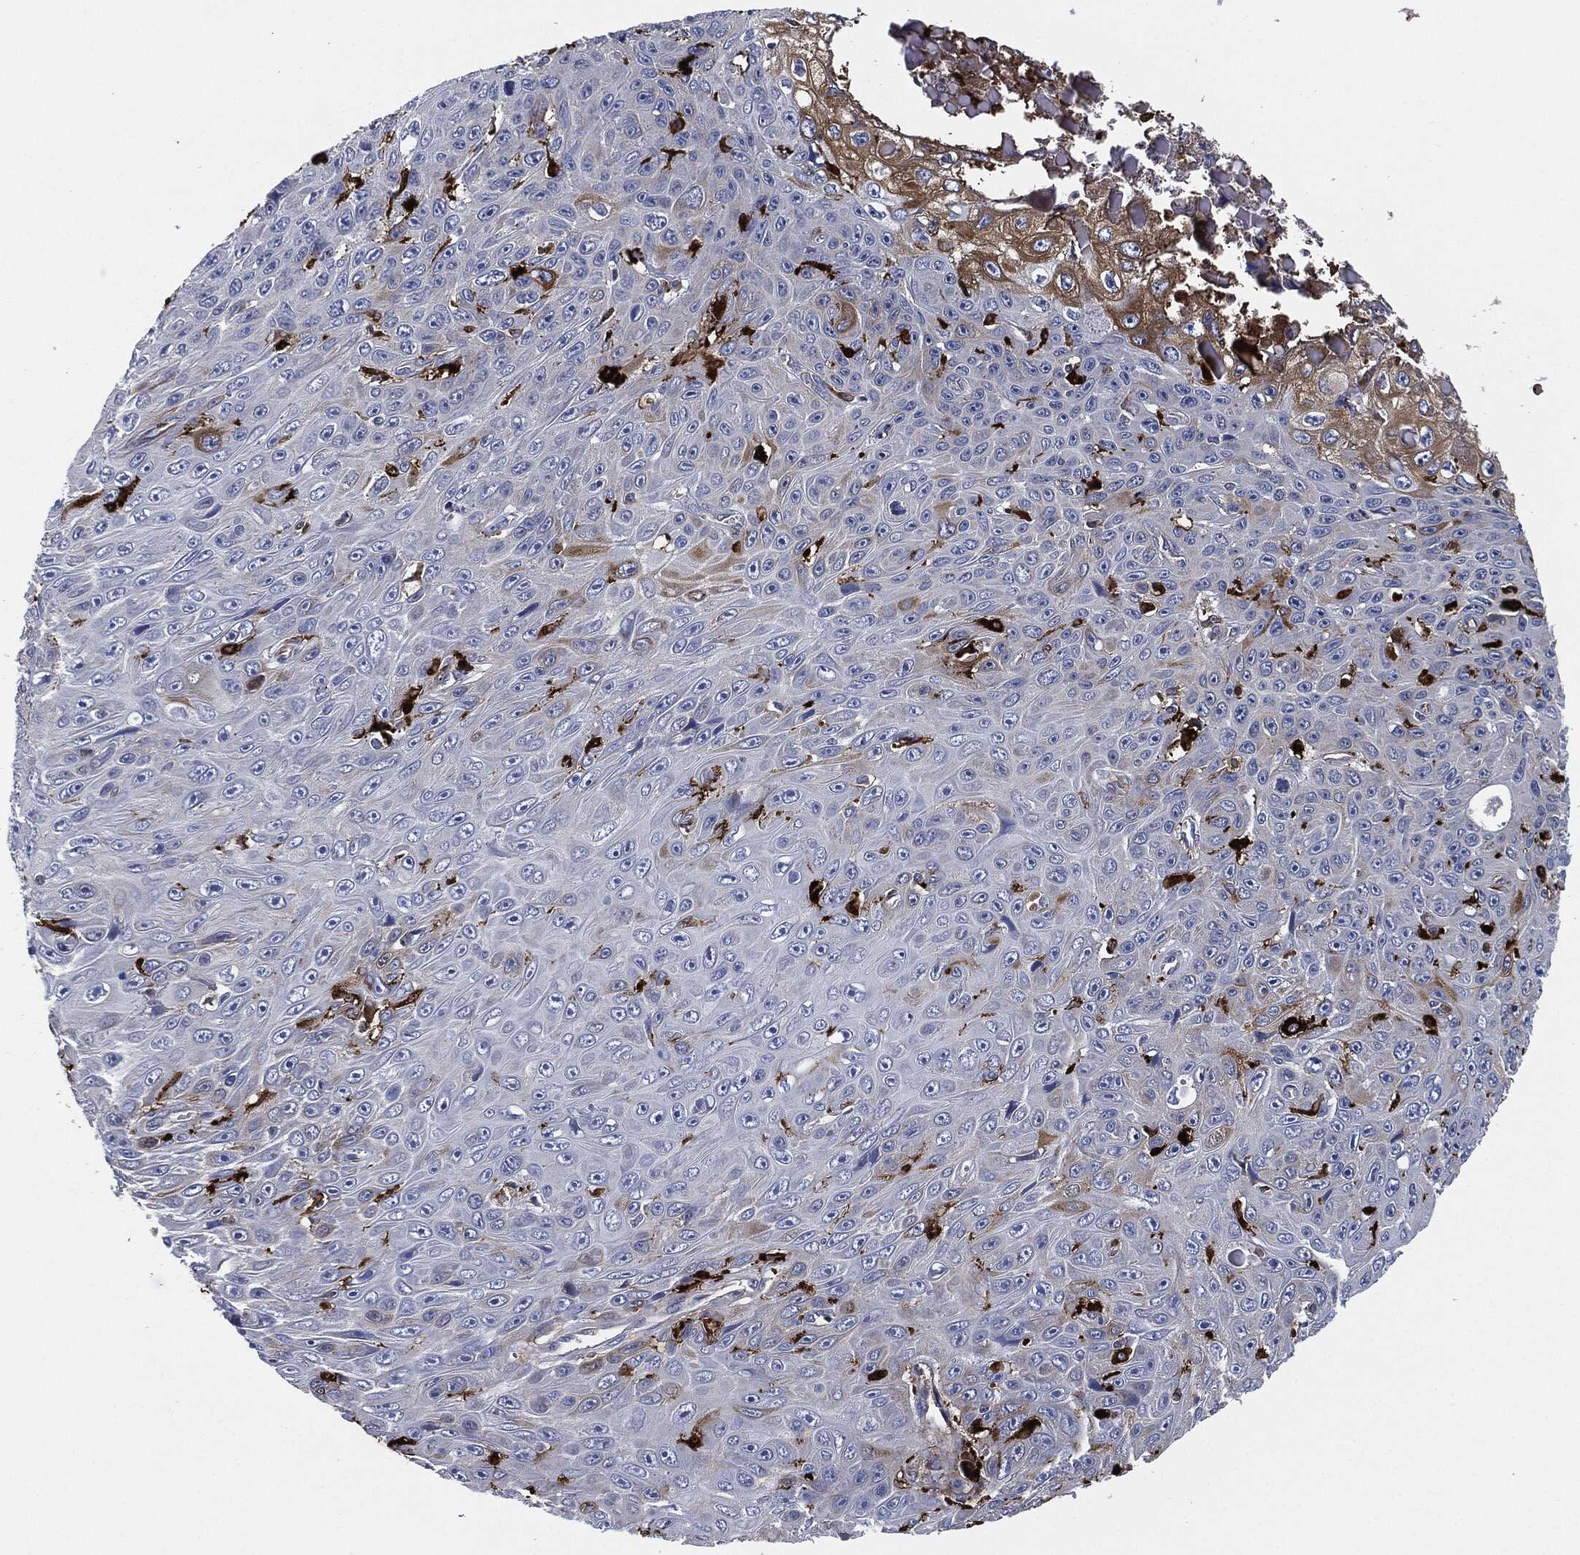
{"staining": {"intensity": "moderate", "quantity": "<25%", "location": "cytoplasmic/membranous"}, "tissue": "skin cancer", "cell_type": "Tumor cells", "image_type": "cancer", "snomed": [{"axis": "morphology", "description": "Squamous cell carcinoma, NOS"}, {"axis": "topography", "description": "Skin"}], "caption": "DAB immunohistochemical staining of human squamous cell carcinoma (skin) shows moderate cytoplasmic/membranous protein staining in about <25% of tumor cells.", "gene": "TMEM11", "patient": {"sex": "male", "age": 82}}